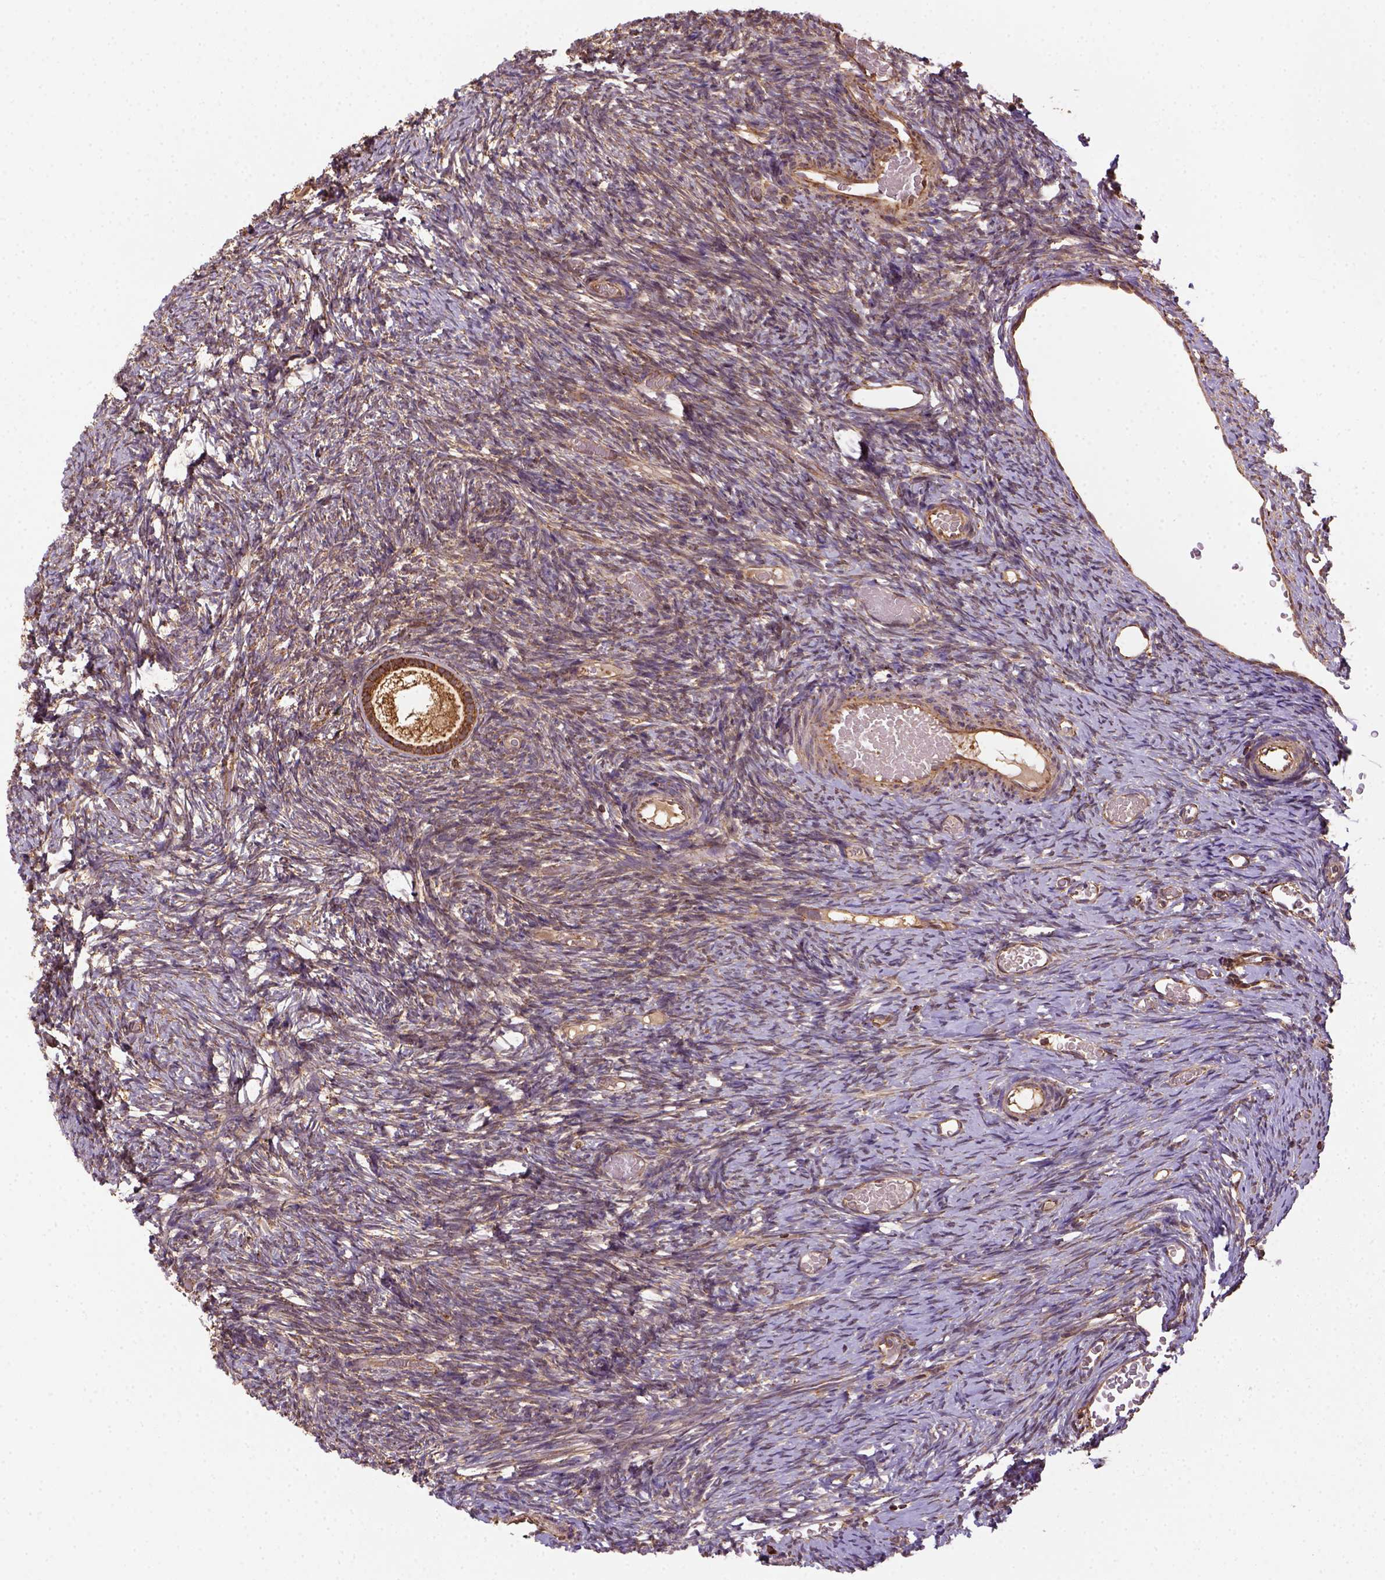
{"staining": {"intensity": "strong", "quantity": ">75%", "location": "cytoplasmic/membranous"}, "tissue": "ovary", "cell_type": "Follicle cells", "image_type": "normal", "snomed": [{"axis": "morphology", "description": "Normal tissue, NOS"}, {"axis": "topography", "description": "Ovary"}], "caption": "High-power microscopy captured an IHC photomicrograph of unremarkable ovary, revealing strong cytoplasmic/membranous expression in about >75% of follicle cells. The staining was performed using DAB (3,3'-diaminobenzidine) to visualize the protein expression in brown, while the nuclei were stained in blue with hematoxylin (Magnification: 20x).", "gene": "MAPK8IP3", "patient": {"sex": "female", "age": 39}}